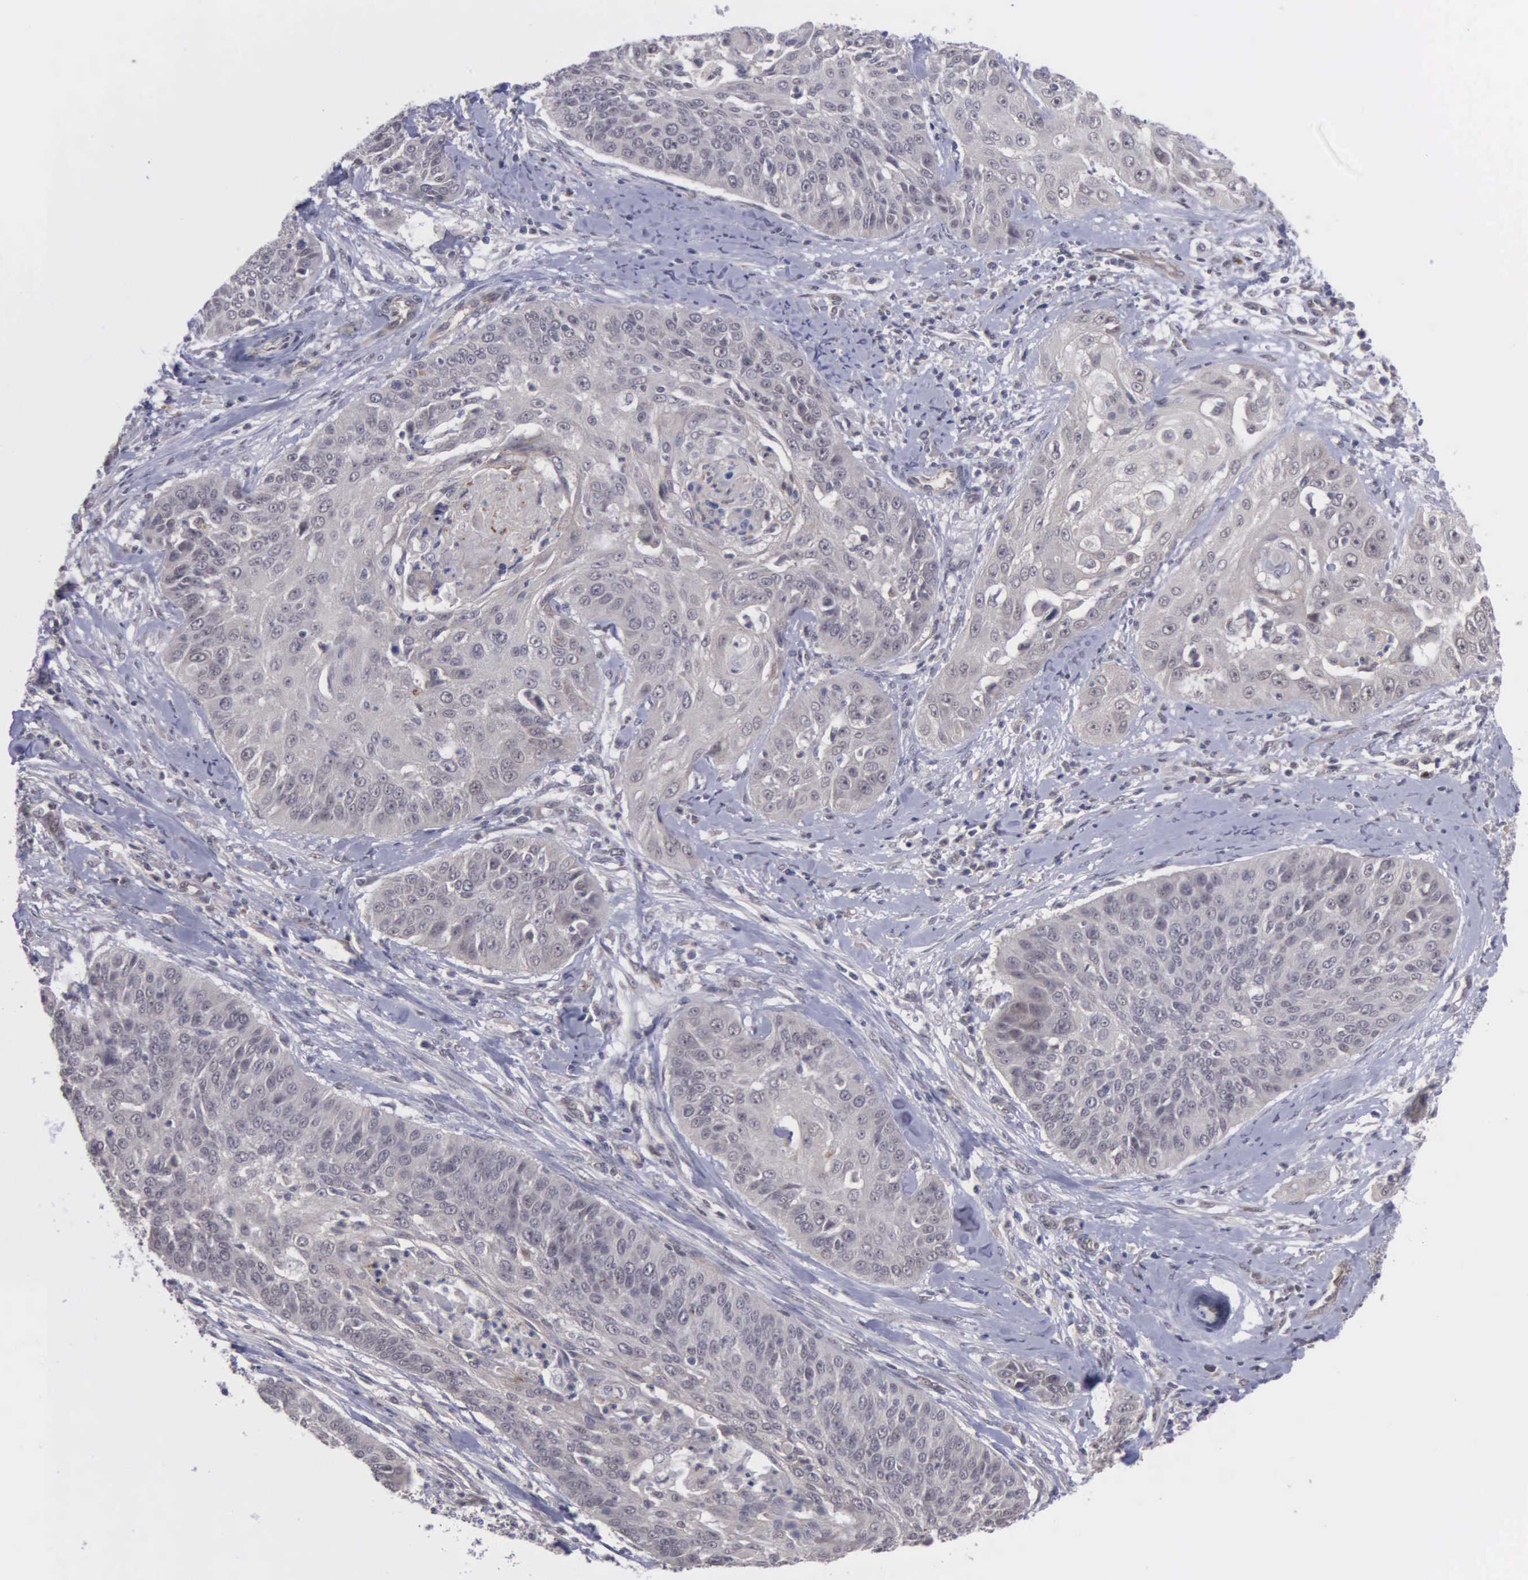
{"staining": {"intensity": "weak", "quantity": "<25%", "location": "cytoplasmic/membranous"}, "tissue": "cervical cancer", "cell_type": "Tumor cells", "image_type": "cancer", "snomed": [{"axis": "morphology", "description": "Squamous cell carcinoma, NOS"}, {"axis": "topography", "description": "Cervix"}], "caption": "This micrograph is of squamous cell carcinoma (cervical) stained with IHC to label a protein in brown with the nuclei are counter-stained blue. There is no expression in tumor cells. (Immunohistochemistry, brightfield microscopy, high magnification).", "gene": "MAP3K9", "patient": {"sex": "female", "age": 64}}